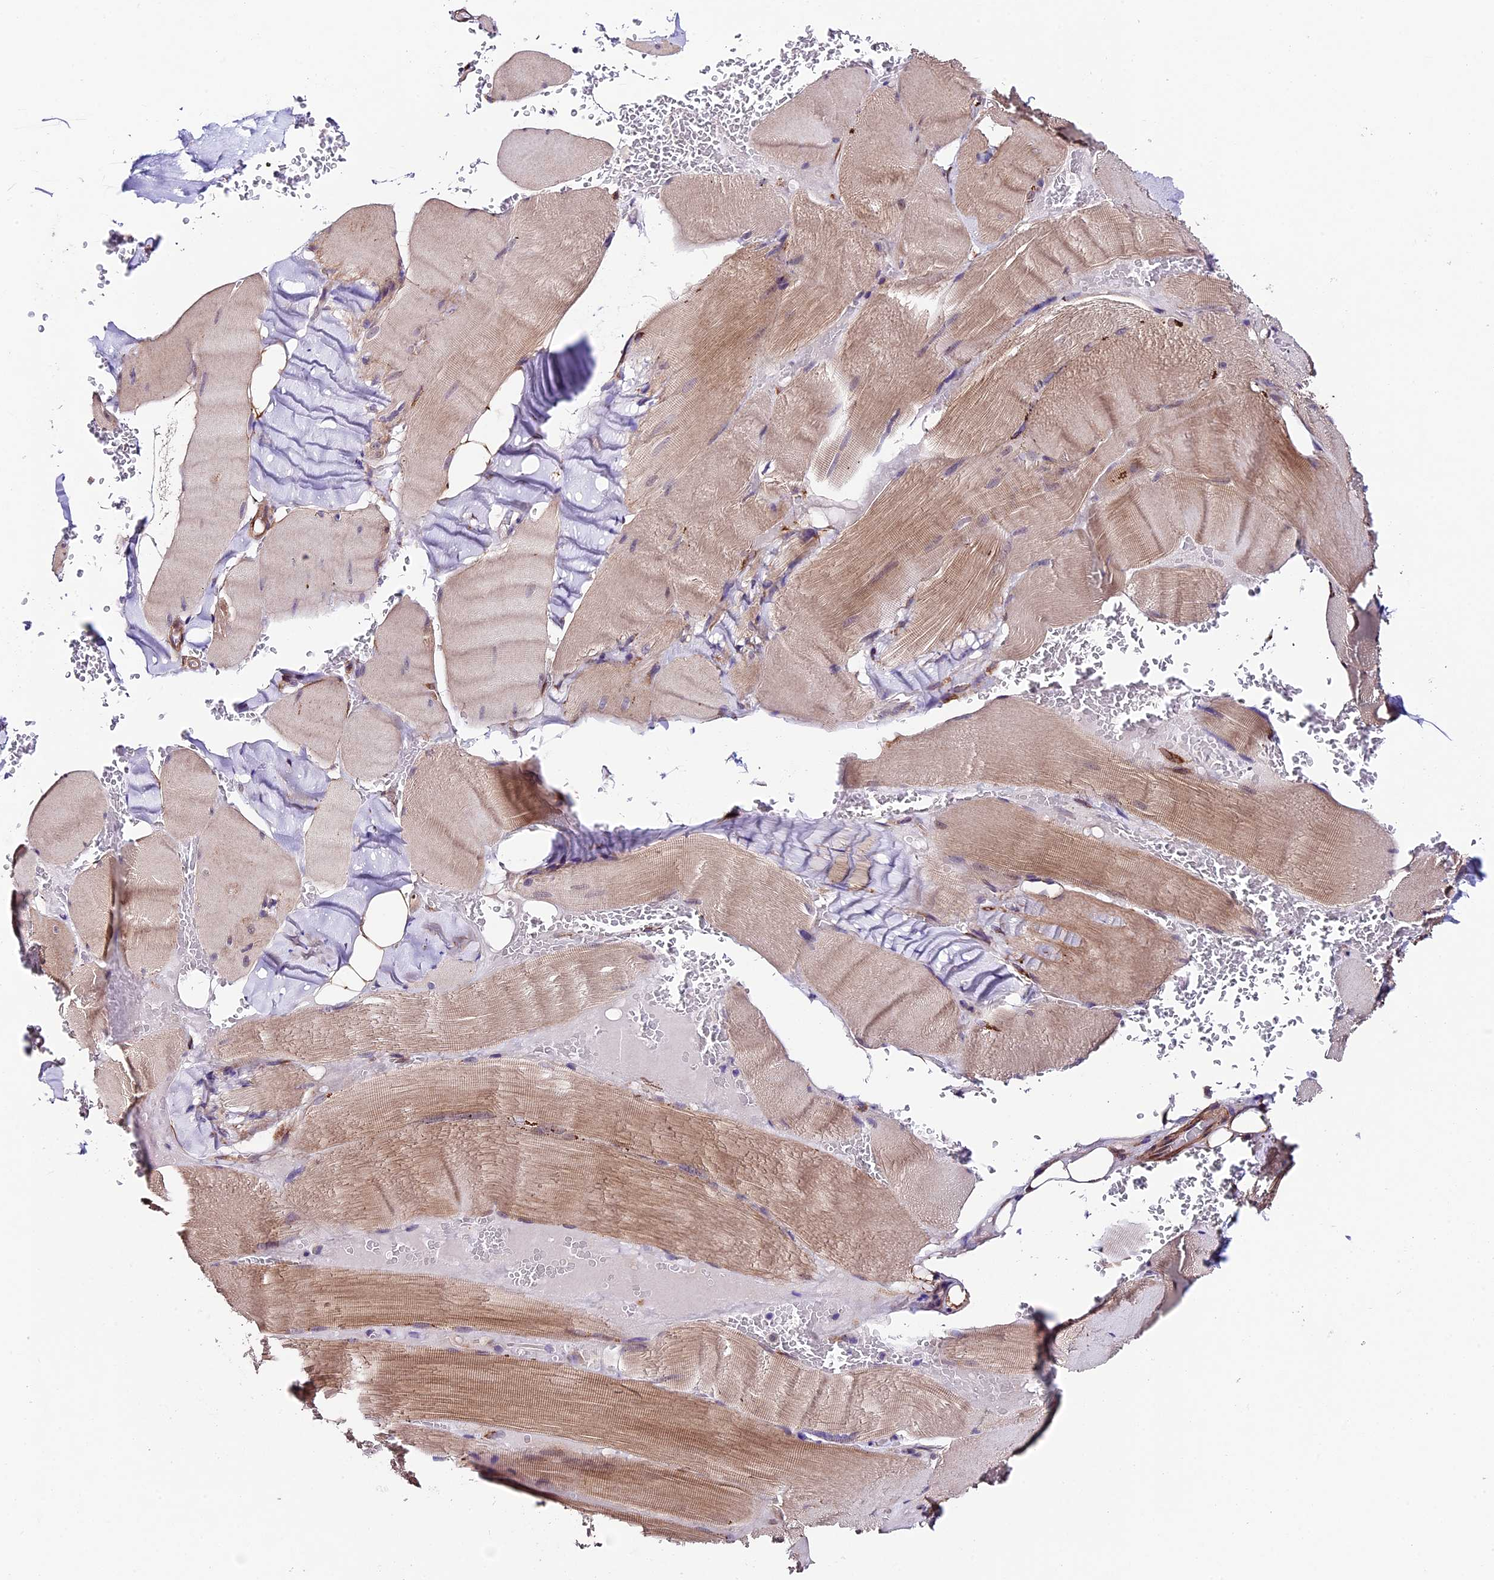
{"staining": {"intensity": "weak", "quantity": "25%-75%", "location": "cytoplasmic/membranous"}, "tissue": "skeletal muscle", "cell_type": "Myocytes", "image_type": "normal", "snomed": [{"axis": "morphology", "description": "Normal tissue, NOS"}, {"axis": "topography", "description": "Skeletal muscle"}, {"axis": "topography", "description": "Head-Neck"}], "caption": "Normal skeletal muscle exhibits weak cytoplasmic/membranous expression in approximately 25%-75% of myocytes, visualized by immunohistochemistry.", "gene": "LSM7", "patient": {"sex": "male", "age": 66}}